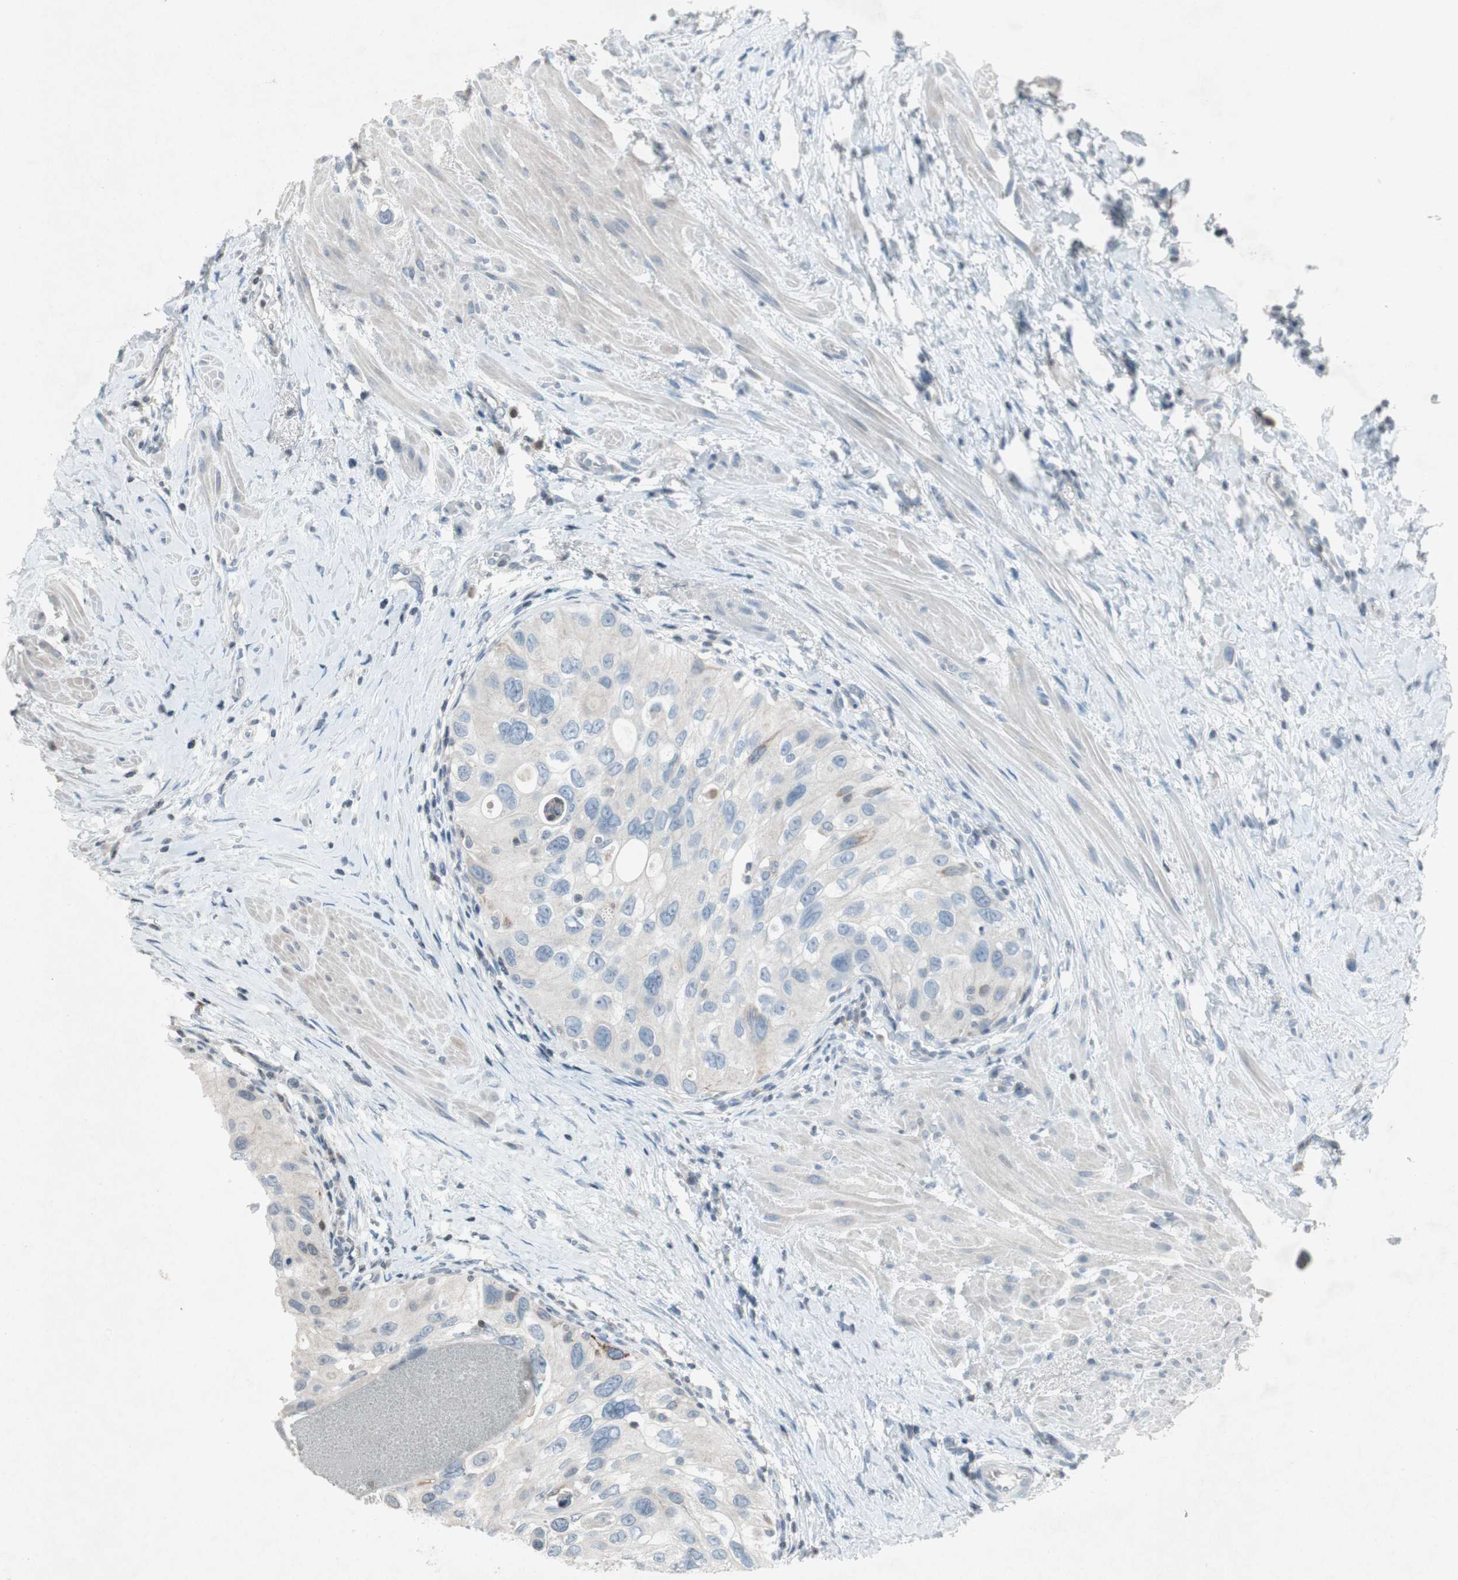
{"staining": {"intensity": "negative", "quantity": "none", "location": "none"}, "tissue": "urothelial cancer", "cell_type": "Tumor cells", "image_type": "cancer", "snomed": [{"axis": "morphology", "description": "Urothelial carcinoma, High grade"}, {"axis": "topography", "description": "Urinary bladder"}], "caption": "This image is of urothelial cancer stained with immunohistochemistry to label a protein in brown with the nuclei are counter-stained blue. There is no positivity in tumor cells. (DAB (3,3'-diaminobenzidine) immunohistochemistry (IHC) with hematoxylin counter stain).", "gene": "ARG2", "patient": {"sex": "female", "age": 56}}